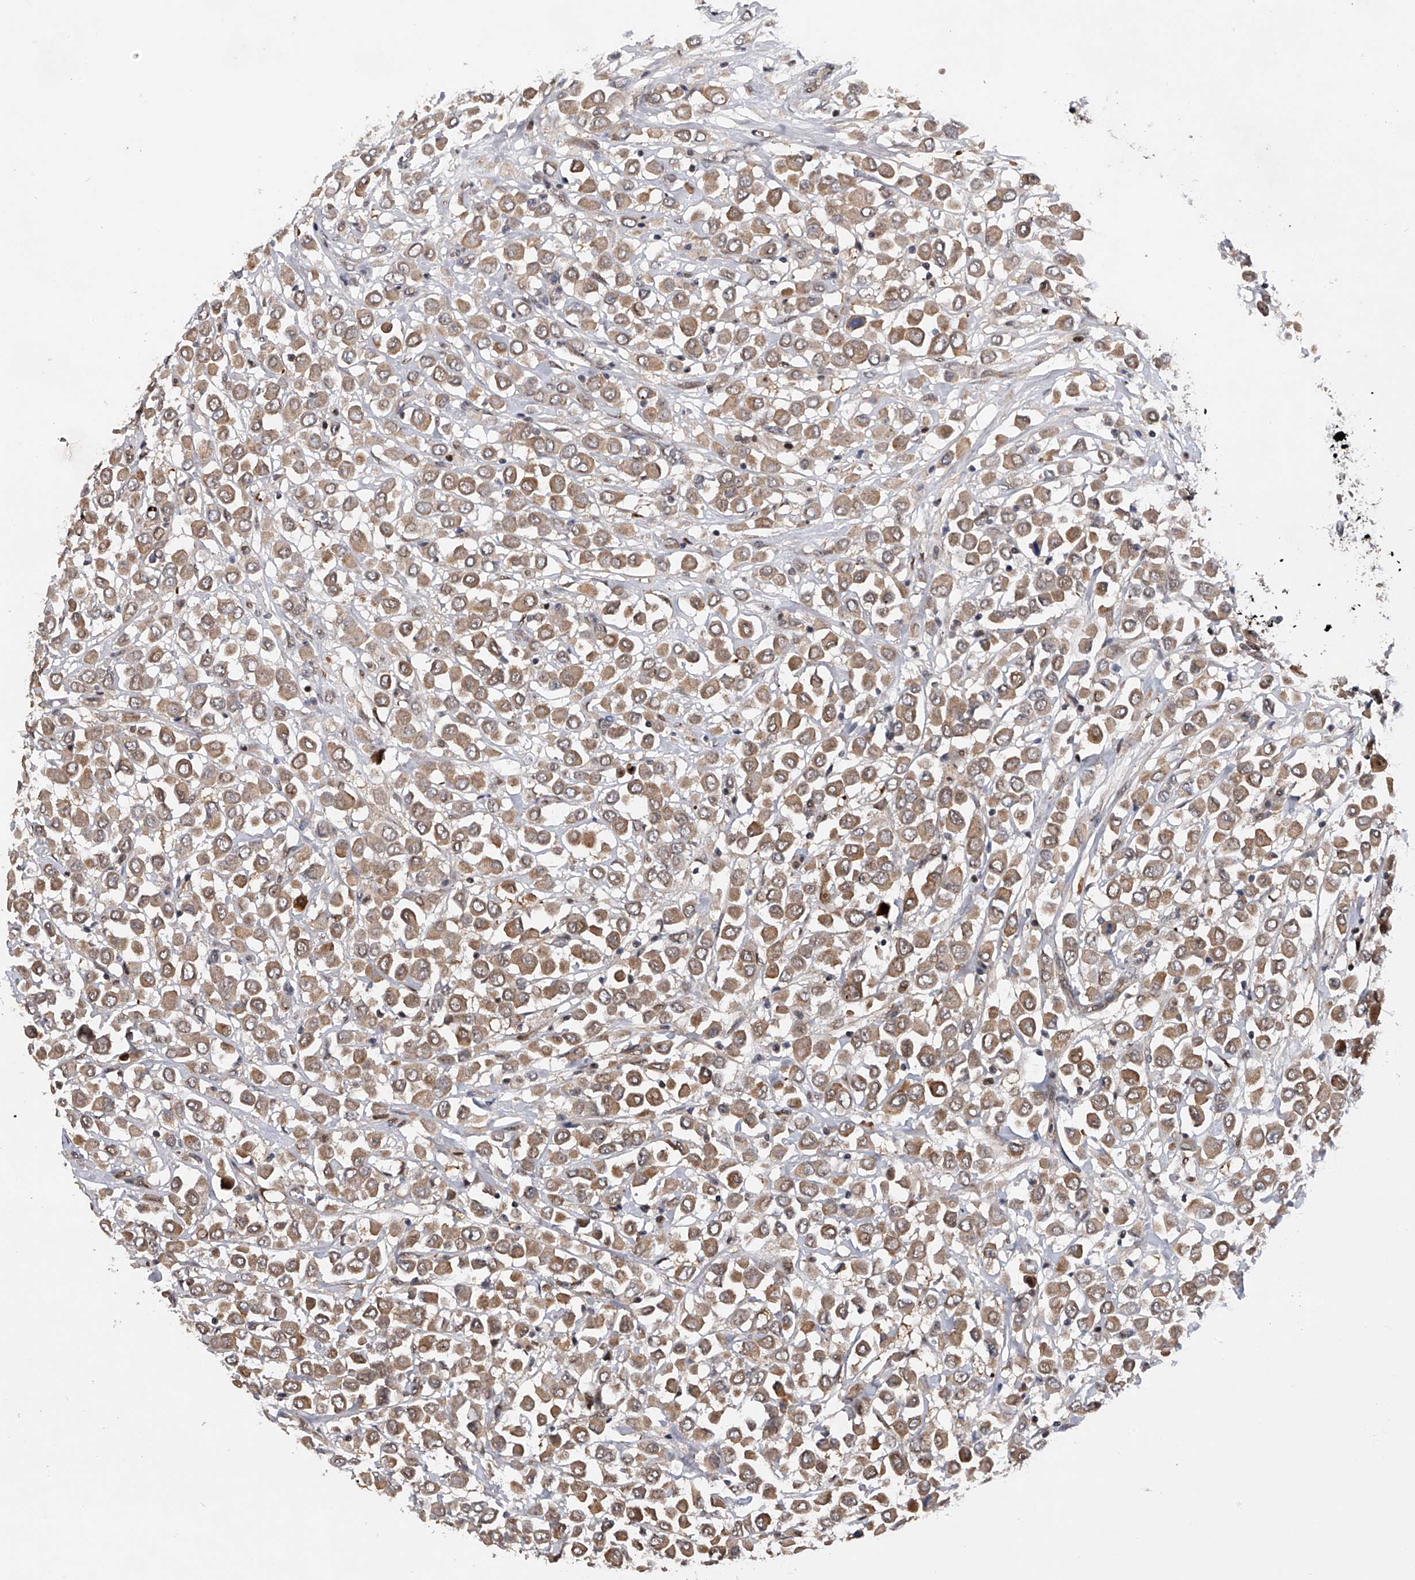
{"staining": {"intensity": "moderate", "quantity": ">75%", "location": "cytoplasmic/membranous"}, "tissue": "breast cancer", "cell_type": "Tumor cells", "image_type": "cancer", "snomed": [{"axis": "morphology", "description": "Duct carcinoma"}, {"axis": "topography", "description": "Breast"}], "caption": "This is an image of immunohistochemistry (IHC) staining of intraductal carcinoma (breast), which shows moderate expression in the cytoplasmic/membranous of tumor cells.", "gene": "RWDD2A", "patient": {"sex": "female", "age": 61}}